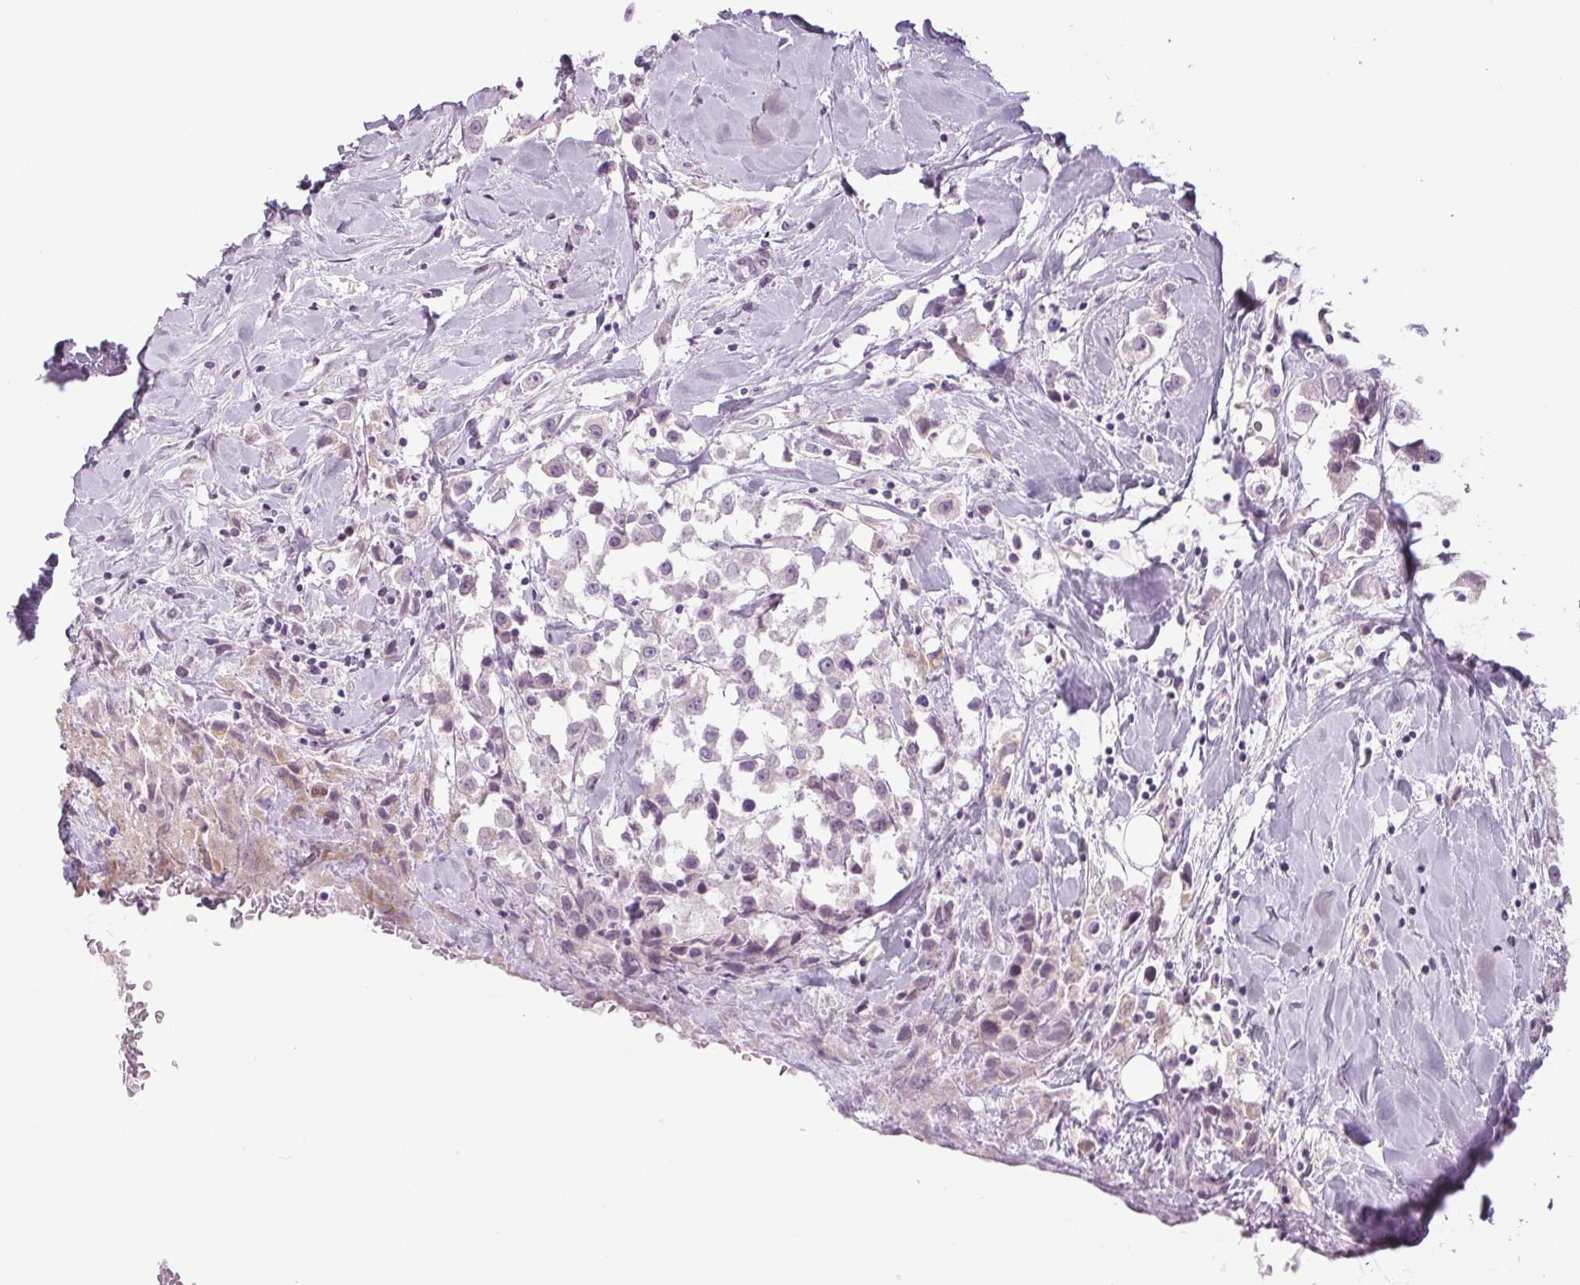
{"staining": {"intensity": "negative", "quantity": "none", "location": "none"}, "tissue": "breast cancer", "cell_type": "Tumor cells", "image_type": "cancer", "snomed": [{"axis": "morphology", "description": "Duct carcinoma"}, {"axis": "topography", "description": "Breast"}], "caption": "This is an immunohistochemistry (IHC) image of human infiltrating ductal carcinoma (breast). There is no positivity in tumor cells.", "gene": "SMIM6", "patient": {"sex": "female", "age": 61}}